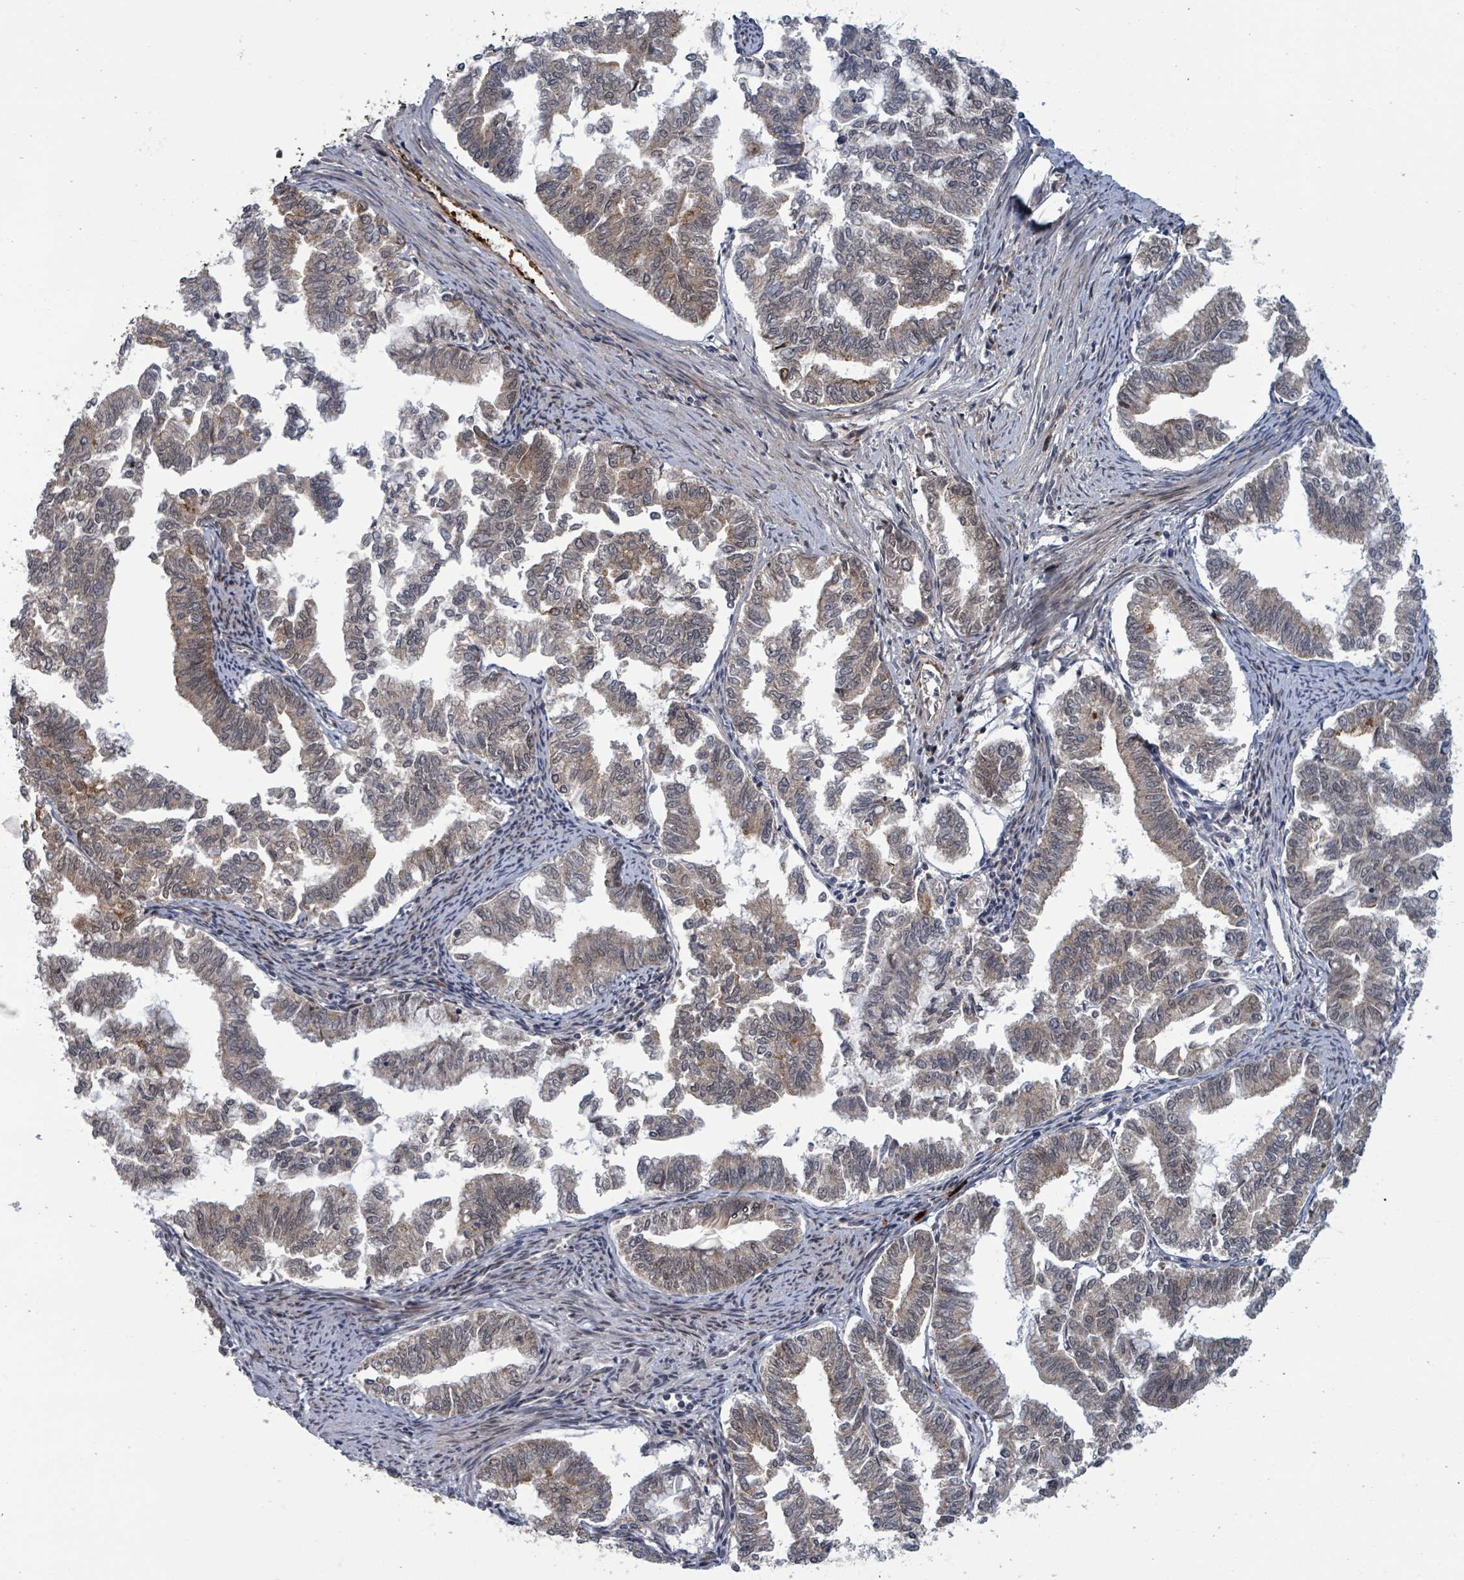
{"staining": {"intensity": "weak", "quantity": "25%-75%", "location": "cytoplasmic/membranous,nuclear"}, "tissue": "endometrial cancer", "cell_type": "Tumor cells", "image_type": "cancer", "snomed": [{"axis": "morphology", "description": "Adenocarcinoma, NOS"}, {"axis": "topography", "description": "Endometrium"}], "caption": "This is a photomicrograph of IHC staining of endometrial cancer, which shows weak staining in the cytoplasmic/membranous and nuclear of tumor cells.", "gene": "GTF3C1", "patient": {"sex": "female", "age": 79}}